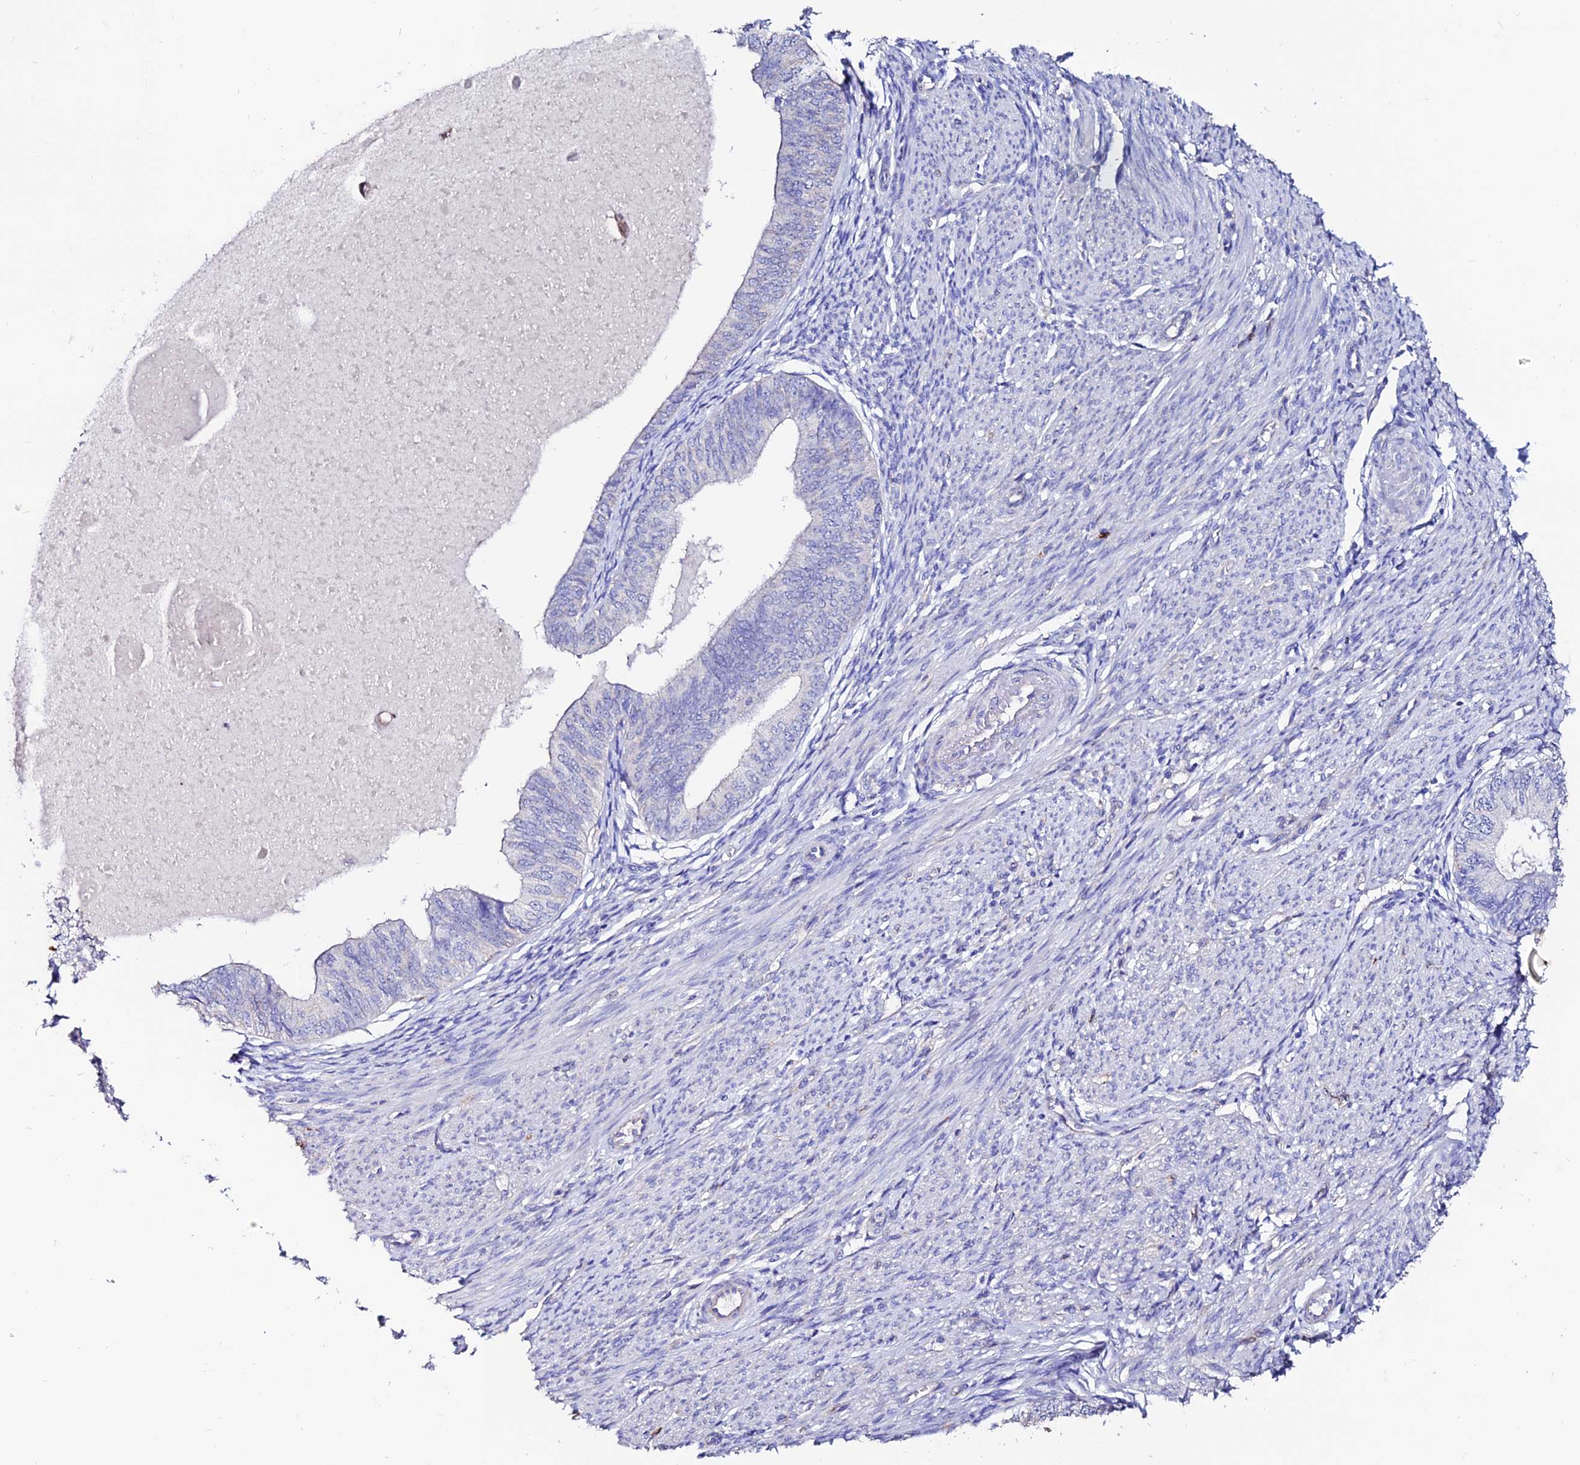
{"staining": {"intensity": "negative", "quantity": "none", "location": "none"}, "tissue": "endometrial cancer", "cell_type": "Tumor cells", "image_type": "cancer", "snomed": [{"axis": "morphology", "description": "Adenocarcinoma, NOS"}, {"axis": "topography", "description": "Endometrium"}], "caption": "This is an immunohistochemistry image of endometrial adenocarcinoma. There is no expression in tumor cells.", "gene": "ESM1", "patient": {"sex": "female", "age": 68}}